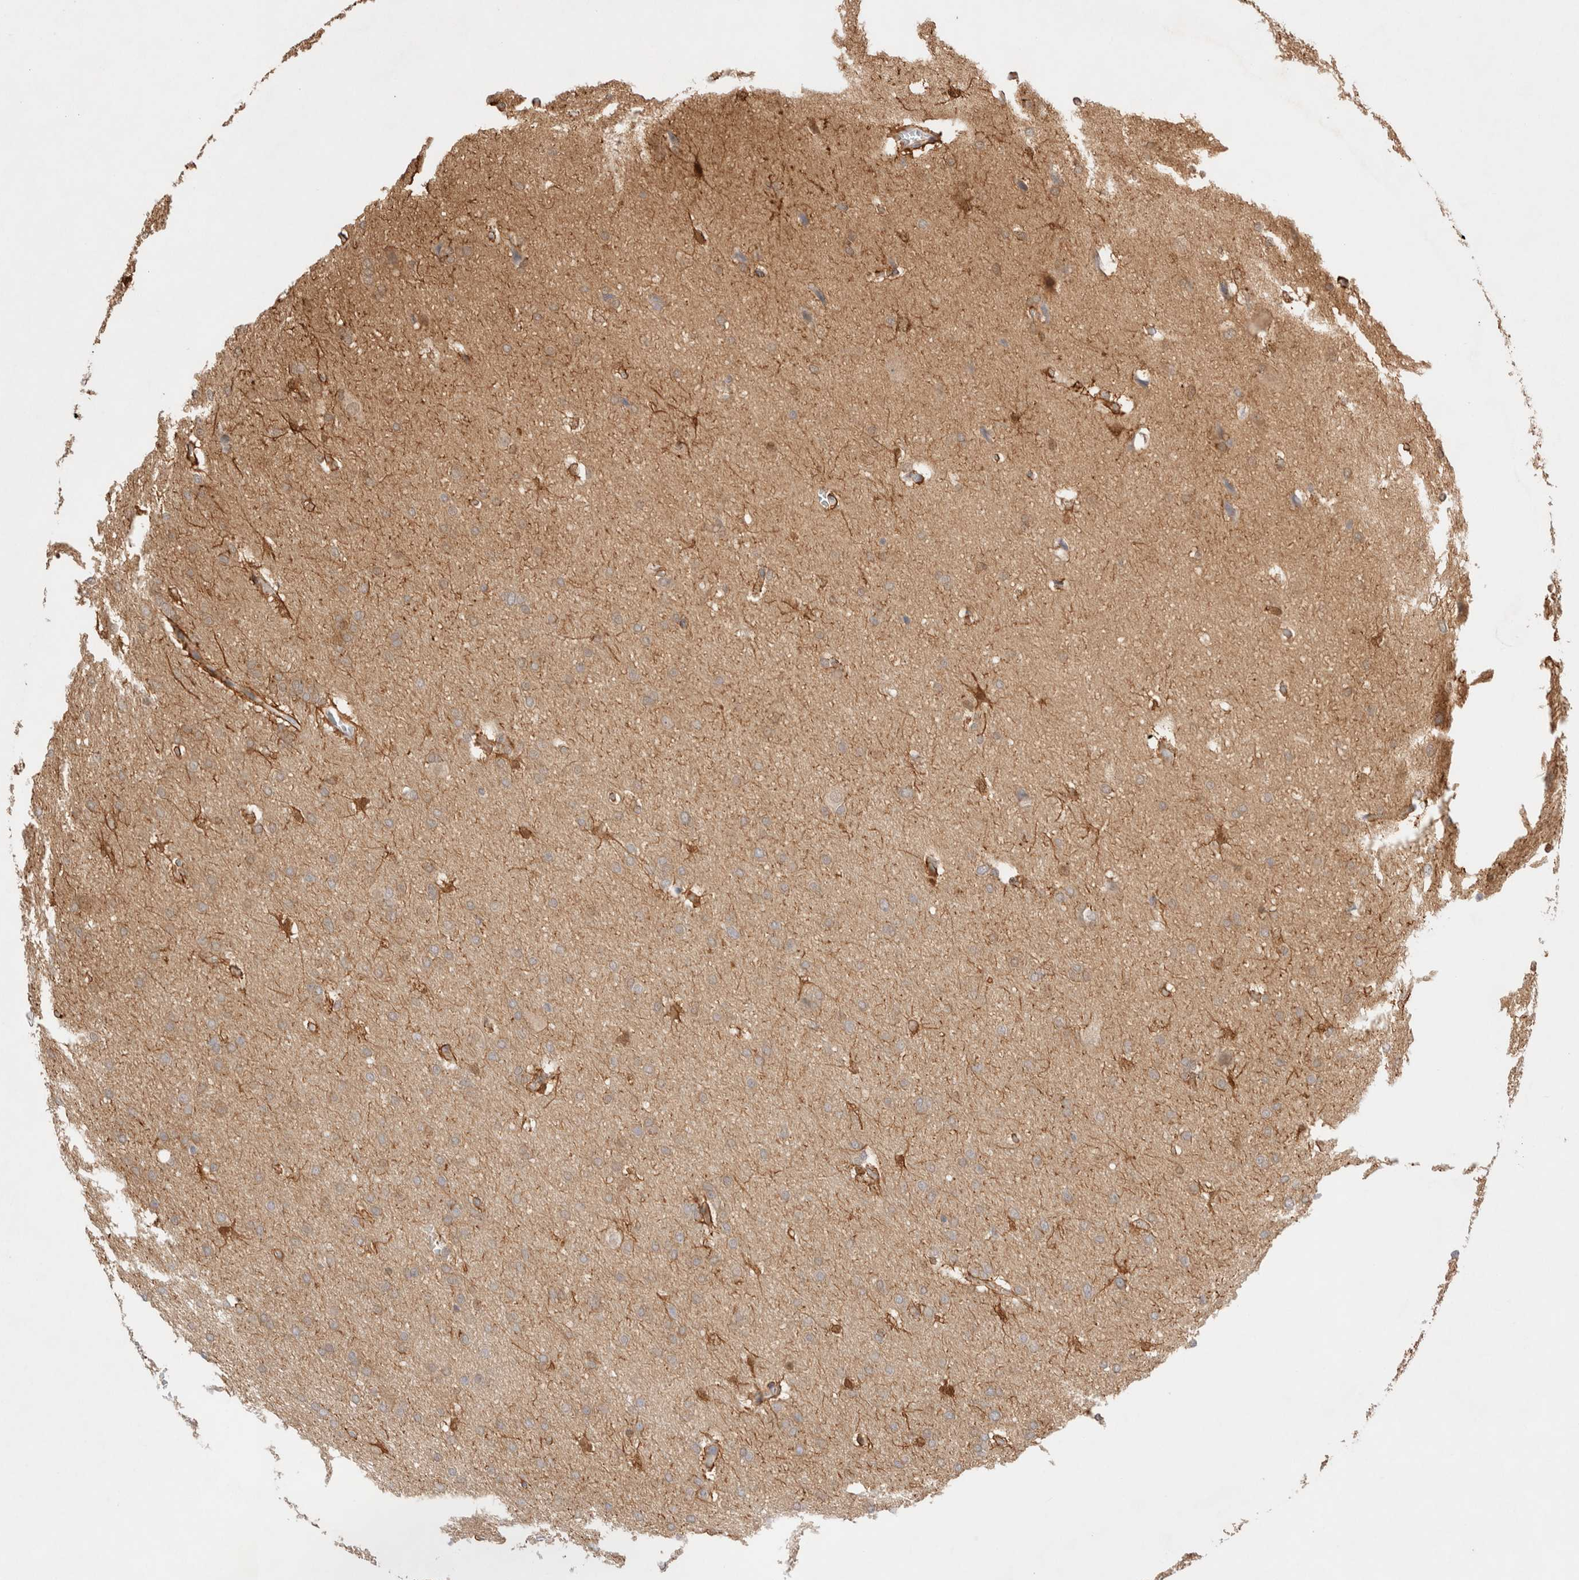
{"staining": {"intensity": "weak", "quantity": ">75%", "location": "cytoplasmic/membranous"}, "tissue": "glioma", "cell_type": "Tumor cells", "image_type": "cancer", "snomed": [{"axis": "morphology", "description": "Glioma, malignant, Low grade"}, {"axis": "topography", "description": "Brain"}], "caption": "Immunohistochemistry (IHC) of glioma exhibits low levels of weak cytoplasmic/membranous positivity in about >75% of tumor cells.", "gene": "STARD10", "patient": {"sex": "female", "age": 37}}